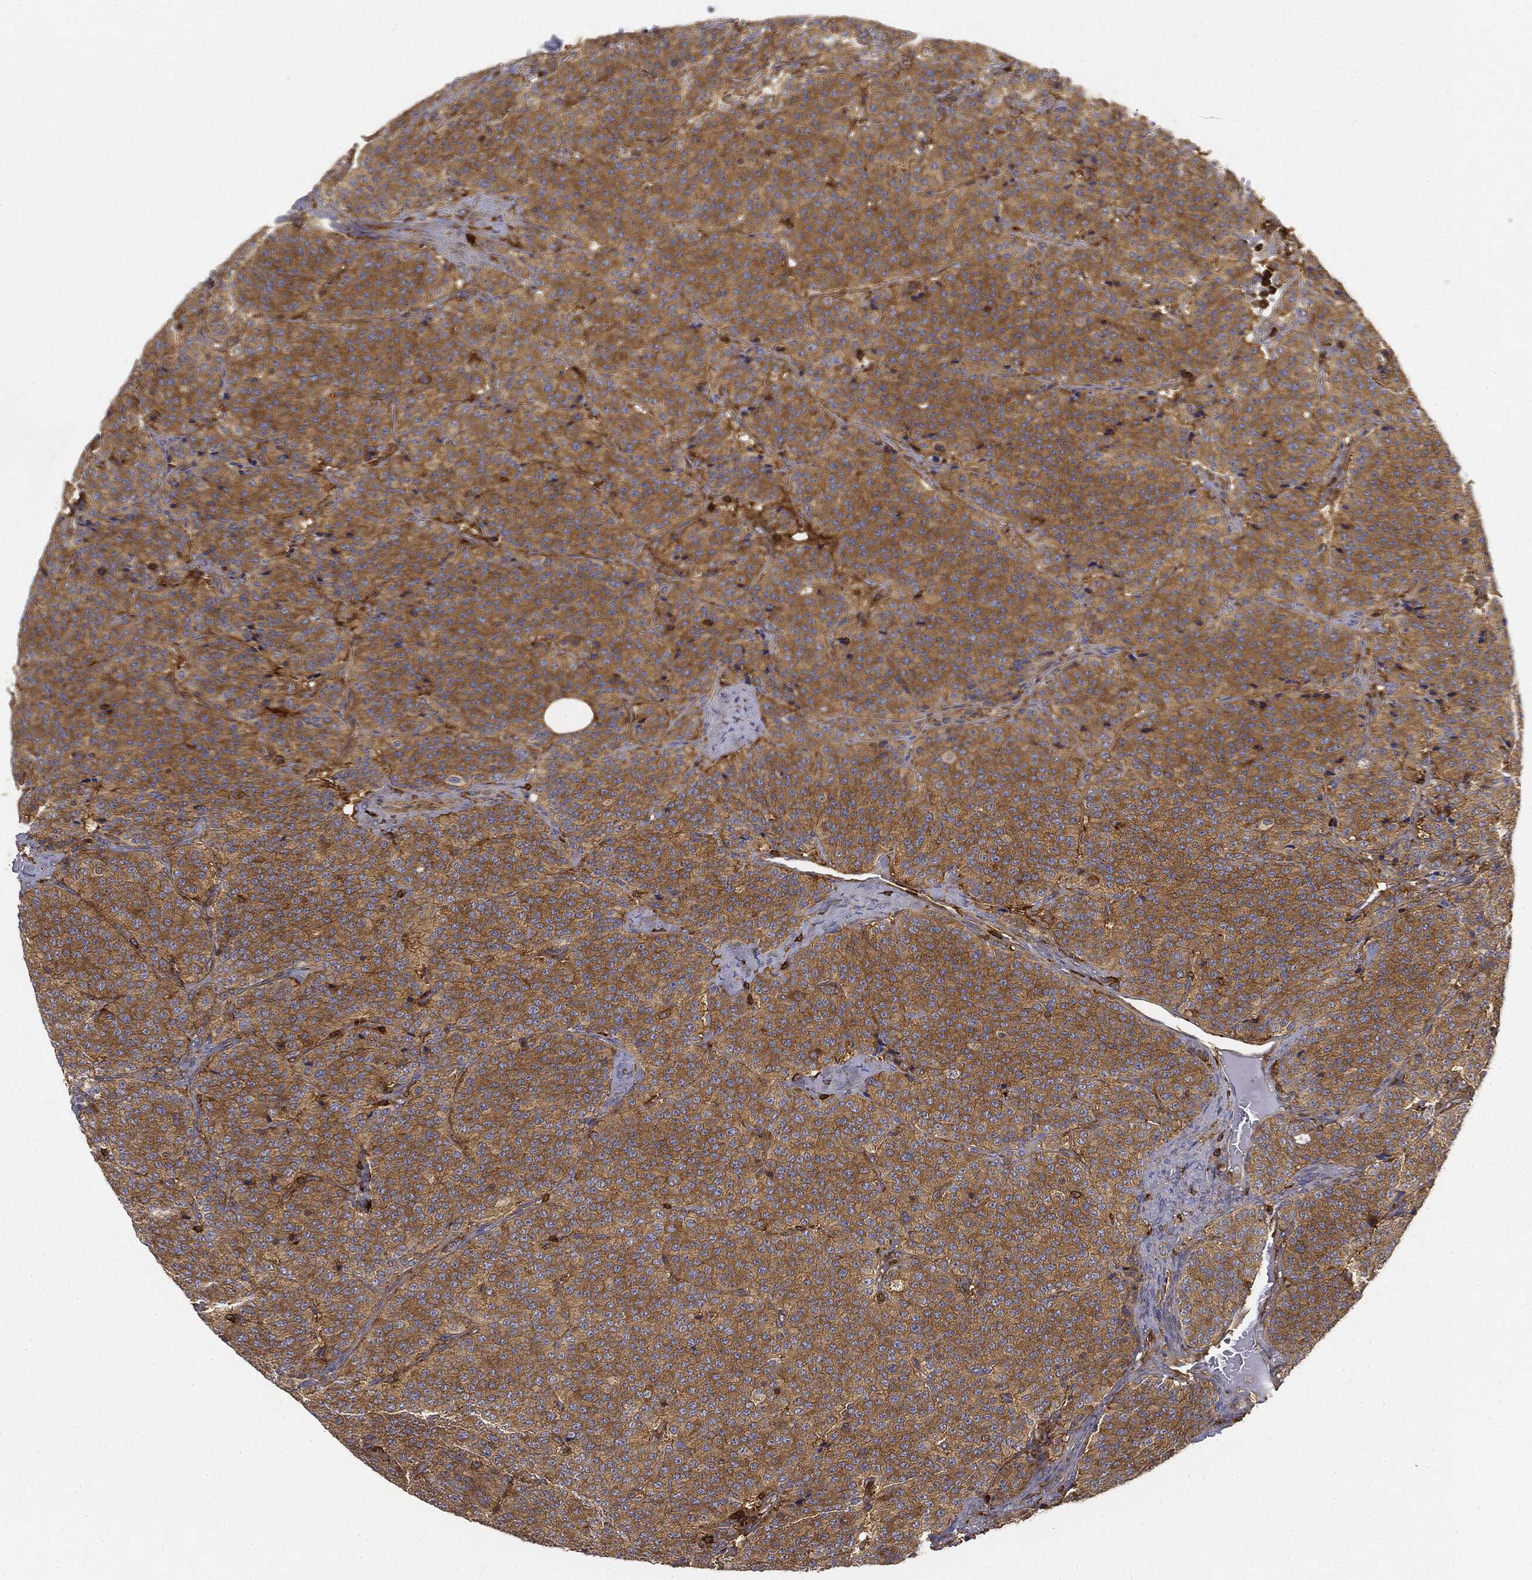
{"staining": {"intensity": "moderate", "quantity": ">75%", "location": "cytoplasmic/membranous"}, "tissue": "carcinoid", "cell_type": "Tumor cells", "image_type": "cancer", "snomed": [{"axis": "morphology", "description": "Carcinoid, malignant, NOS"}, {"axis": "topography", "description": "Small intestine"}], "caption": "Moderate cytoplasmic/membranous staining is appreciated in approximately >75% of tumor cells in carcinoid.", "gene": "WDR1", "patient": {"sex": "female", "age": 58}}